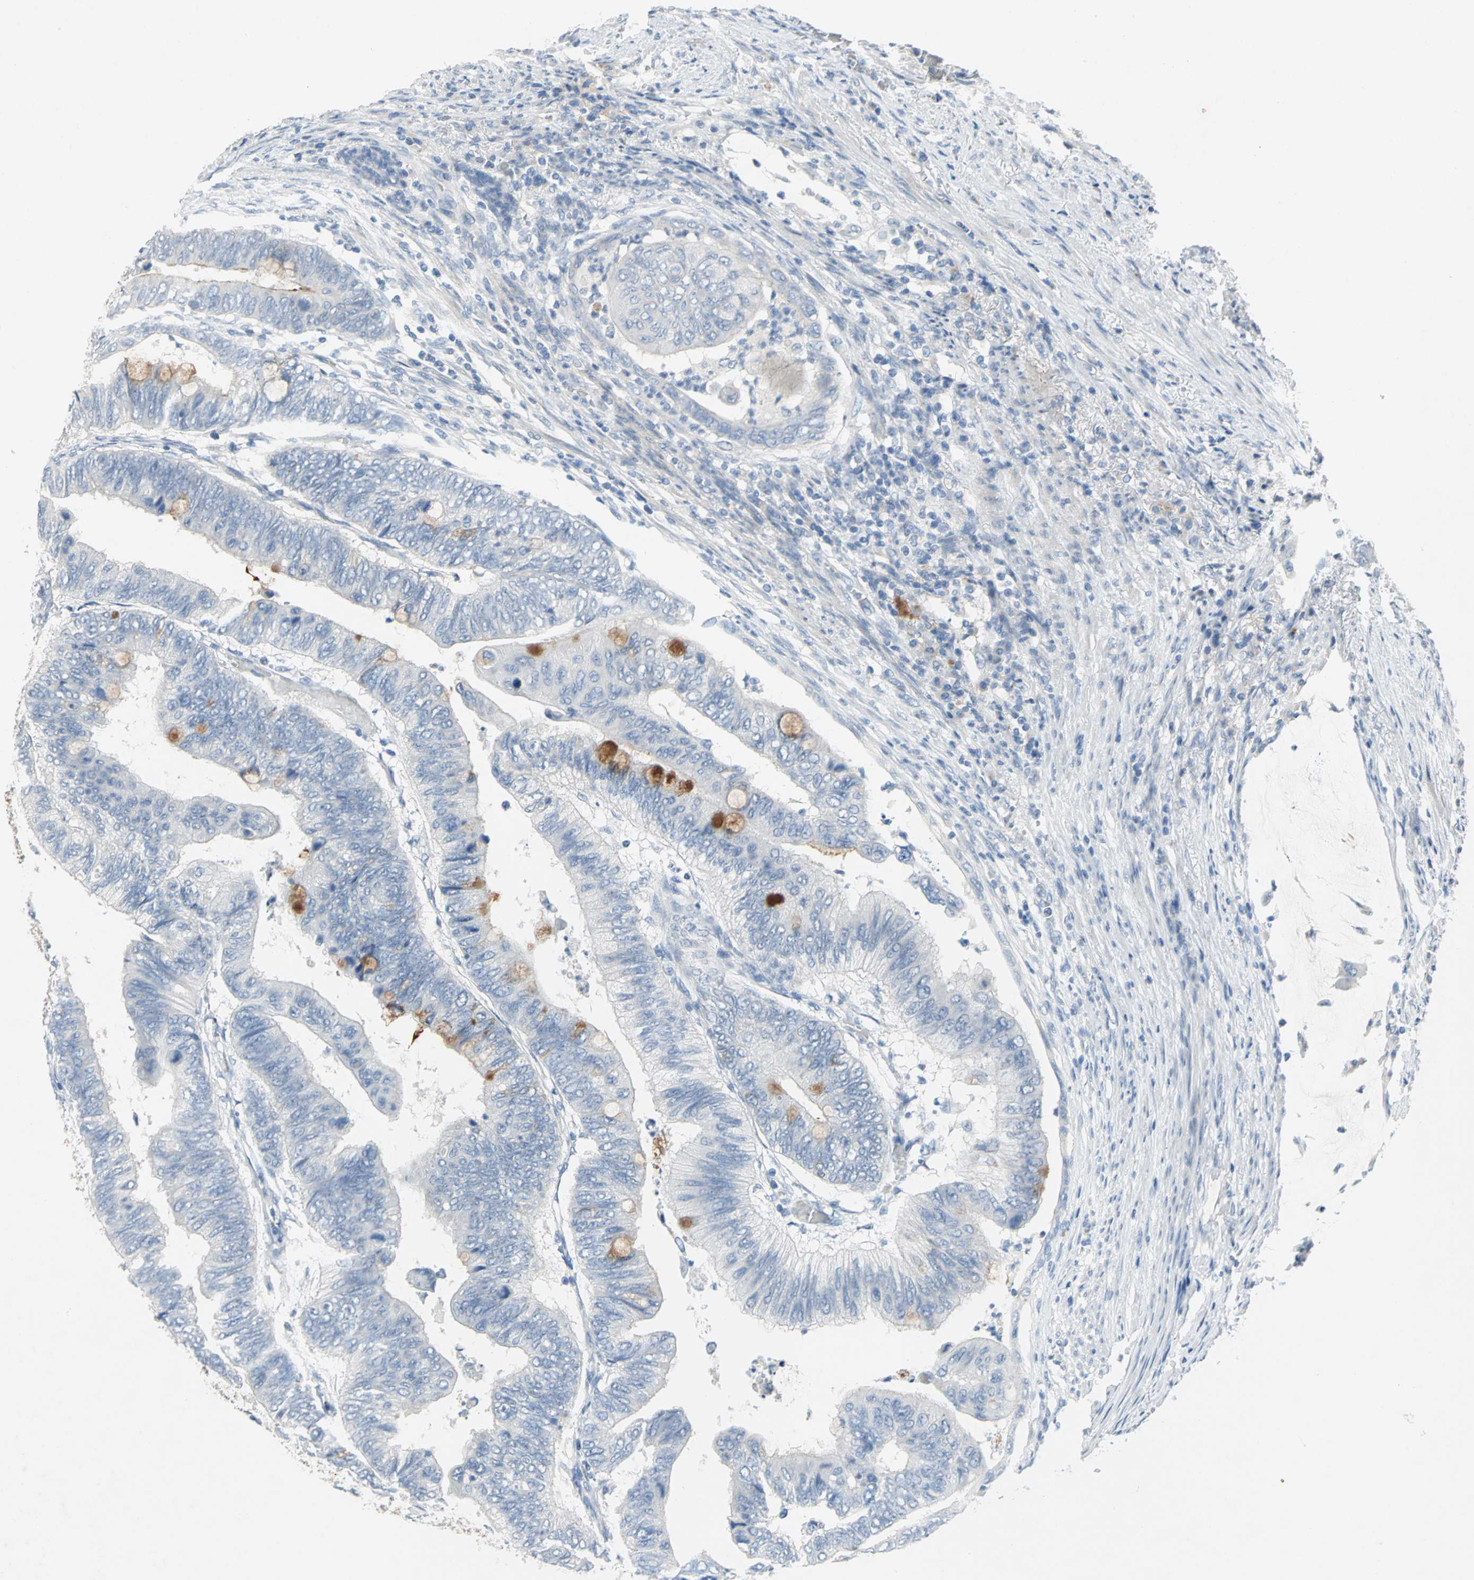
{"staining": {"intensity": "moderate", "quantity": "25%-75%", "location": "cytoplasmic/membranous"}, "tissue": "colorectal cancer", "cell_type": "Tumor cells", "image_type": "cancer", "snomed": [{"axis": "morphology", "description": "Normal tissue, NOS"}, {"axis": "morphology", "description": "Adenocarcinoma, NOS"}, {"axis": "topography", "description": "Rectum"}, {"axis": "topography", "description": "Peripheral nerve tissue"}], "caption": "Human adenocarcinoma (colorectal) stained with a brown dye reveals moderate cytoplasmic/membranous positive staining in about 25%-75% of tumor cells.", "gene": "PTGDS", "patient": {"sex": "male", "age": 92}}